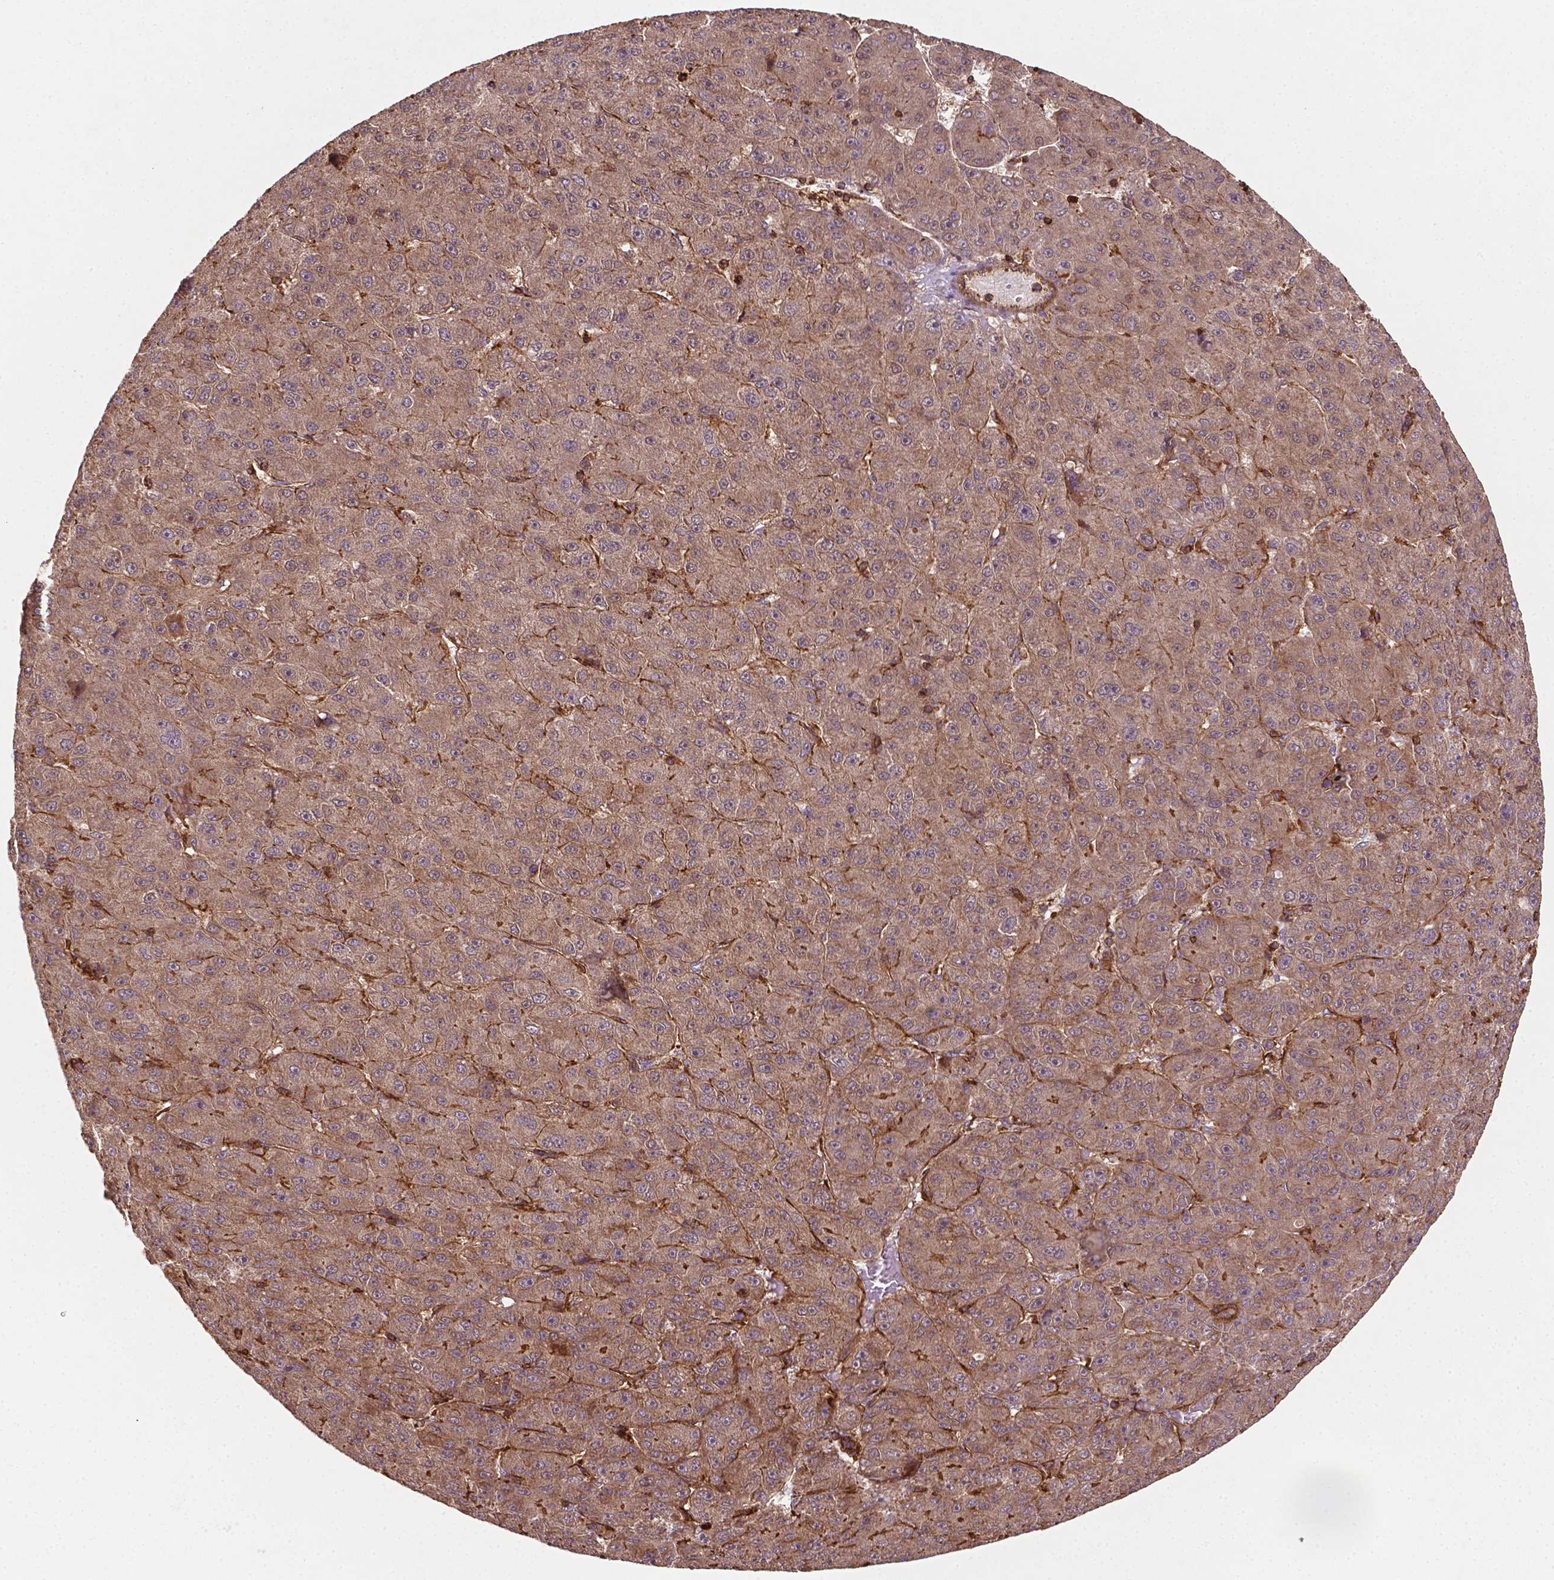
{"staining": {"intensity": "moderate", "quantity": ">75%", "location": "cytoplasmic/membranous"}, "tissue": "liver cancer", "cell_type": "Tumor cells", "image_type": "cancer", "snomed": [{"axis": "morphology", "description": "Carcinoma, Hepatocellular, NOS"}, {"axis": "topography", "description": "Liver"}], "caption": "The micrograph demonstrates immunohistochemical staining of hepatocellular carcinoma (liver). There is moderate cytoplasmic/membranous positivity is appreciated in approximately >75% of tumor cells.", "gene": "ZMYND19", "patient": {"sex": "male", "age": 67}}